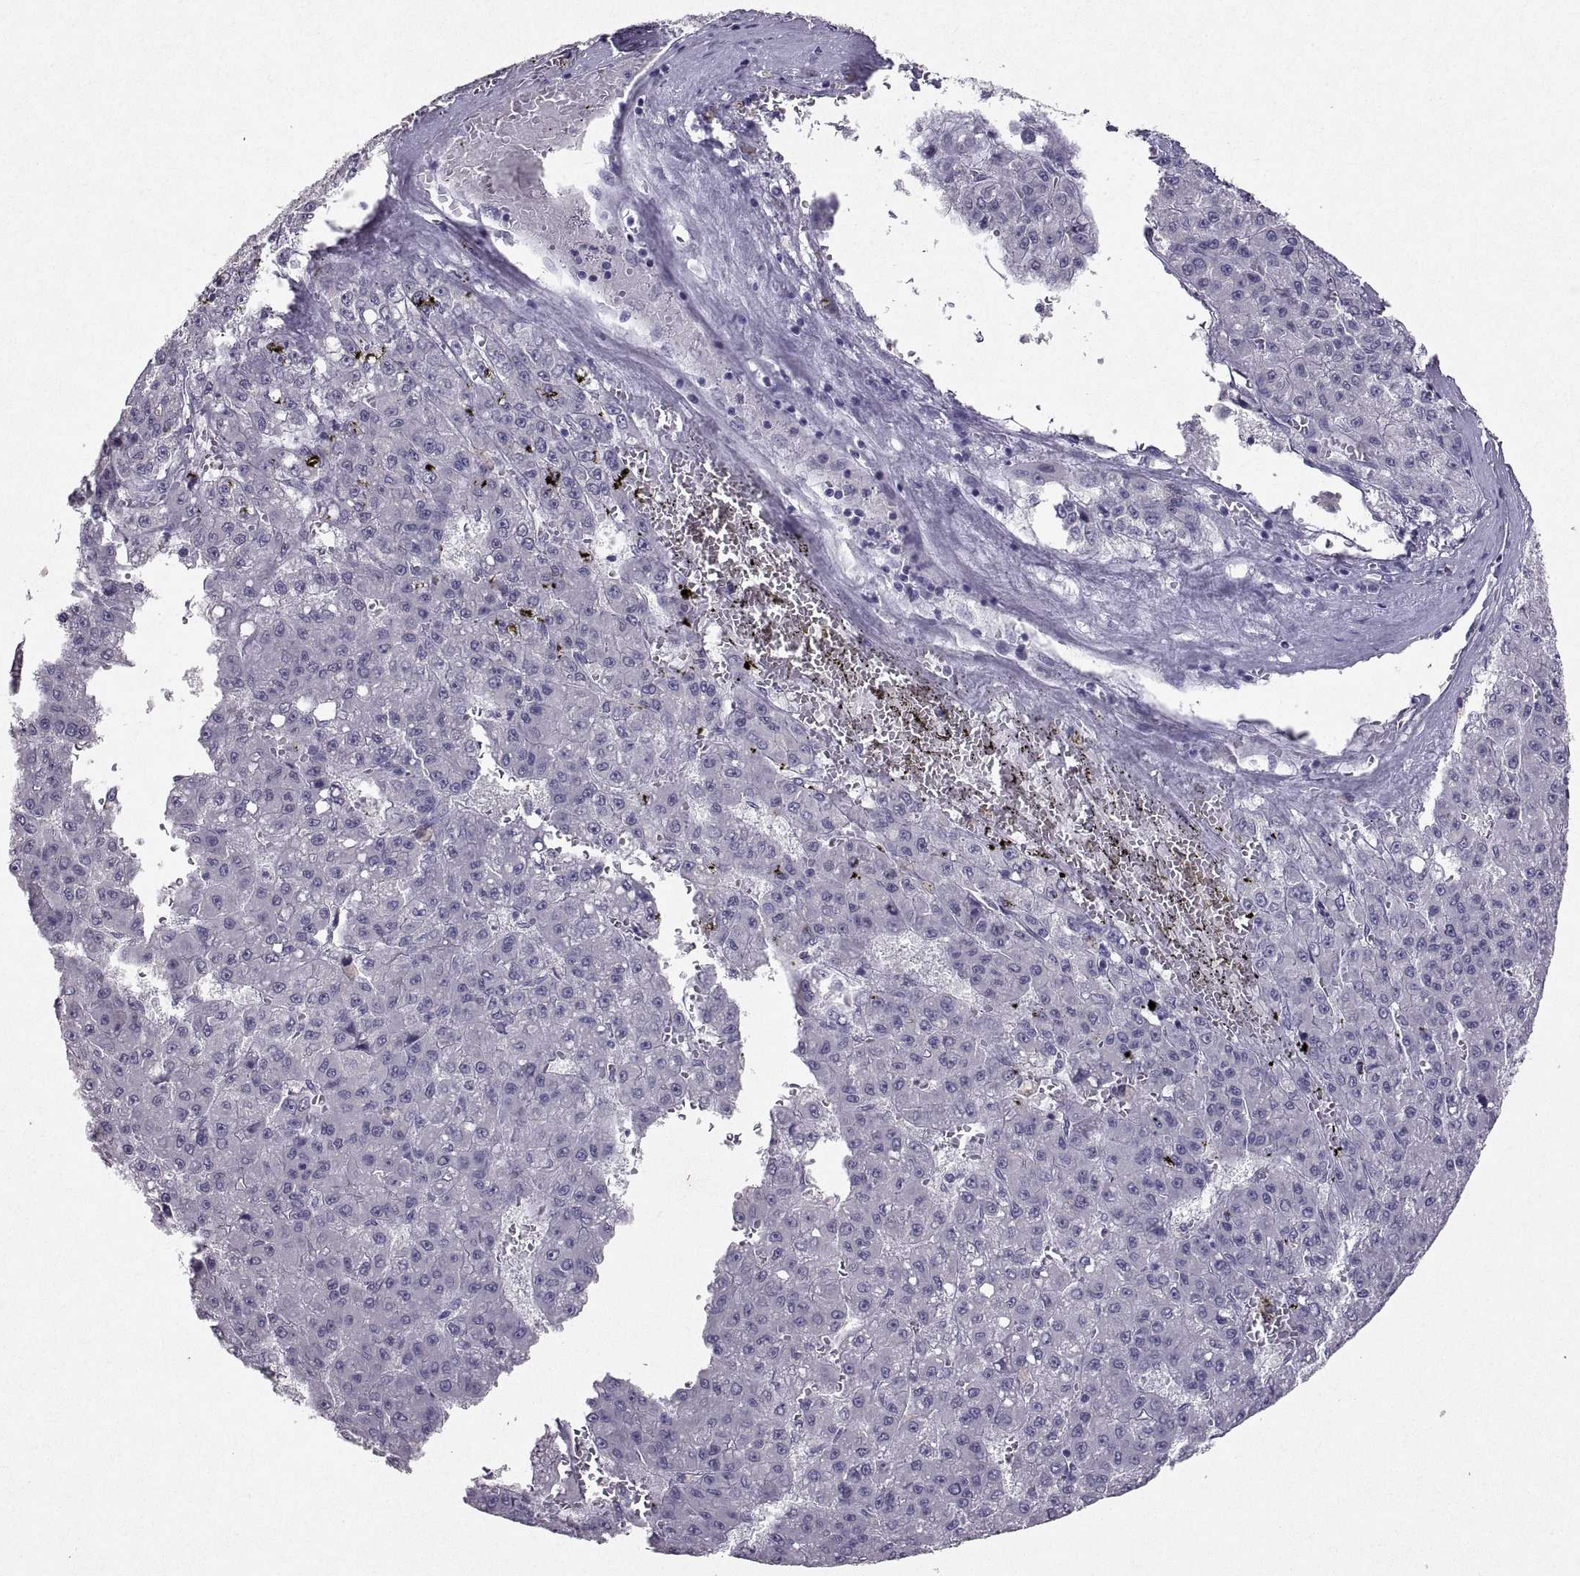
{"staining": {"intensity": "negative", "quantity": "none", "location": "none"}, "tissue": "liver cancer", "cell_type": "Tumor cells", "image_type": "cancer", "snomed": [{"axis": "morphology", "description": "Carcinoma, Hepatocellular, NOS"}, {"axis": "topography", "description": "Liver"}], "caption": "The micrograph displays no significant positivity in tumor cells of hepatocellular carcinoma (liver).", "gene": "SOX21", "patient": {"sex": "male", "age": 70}}